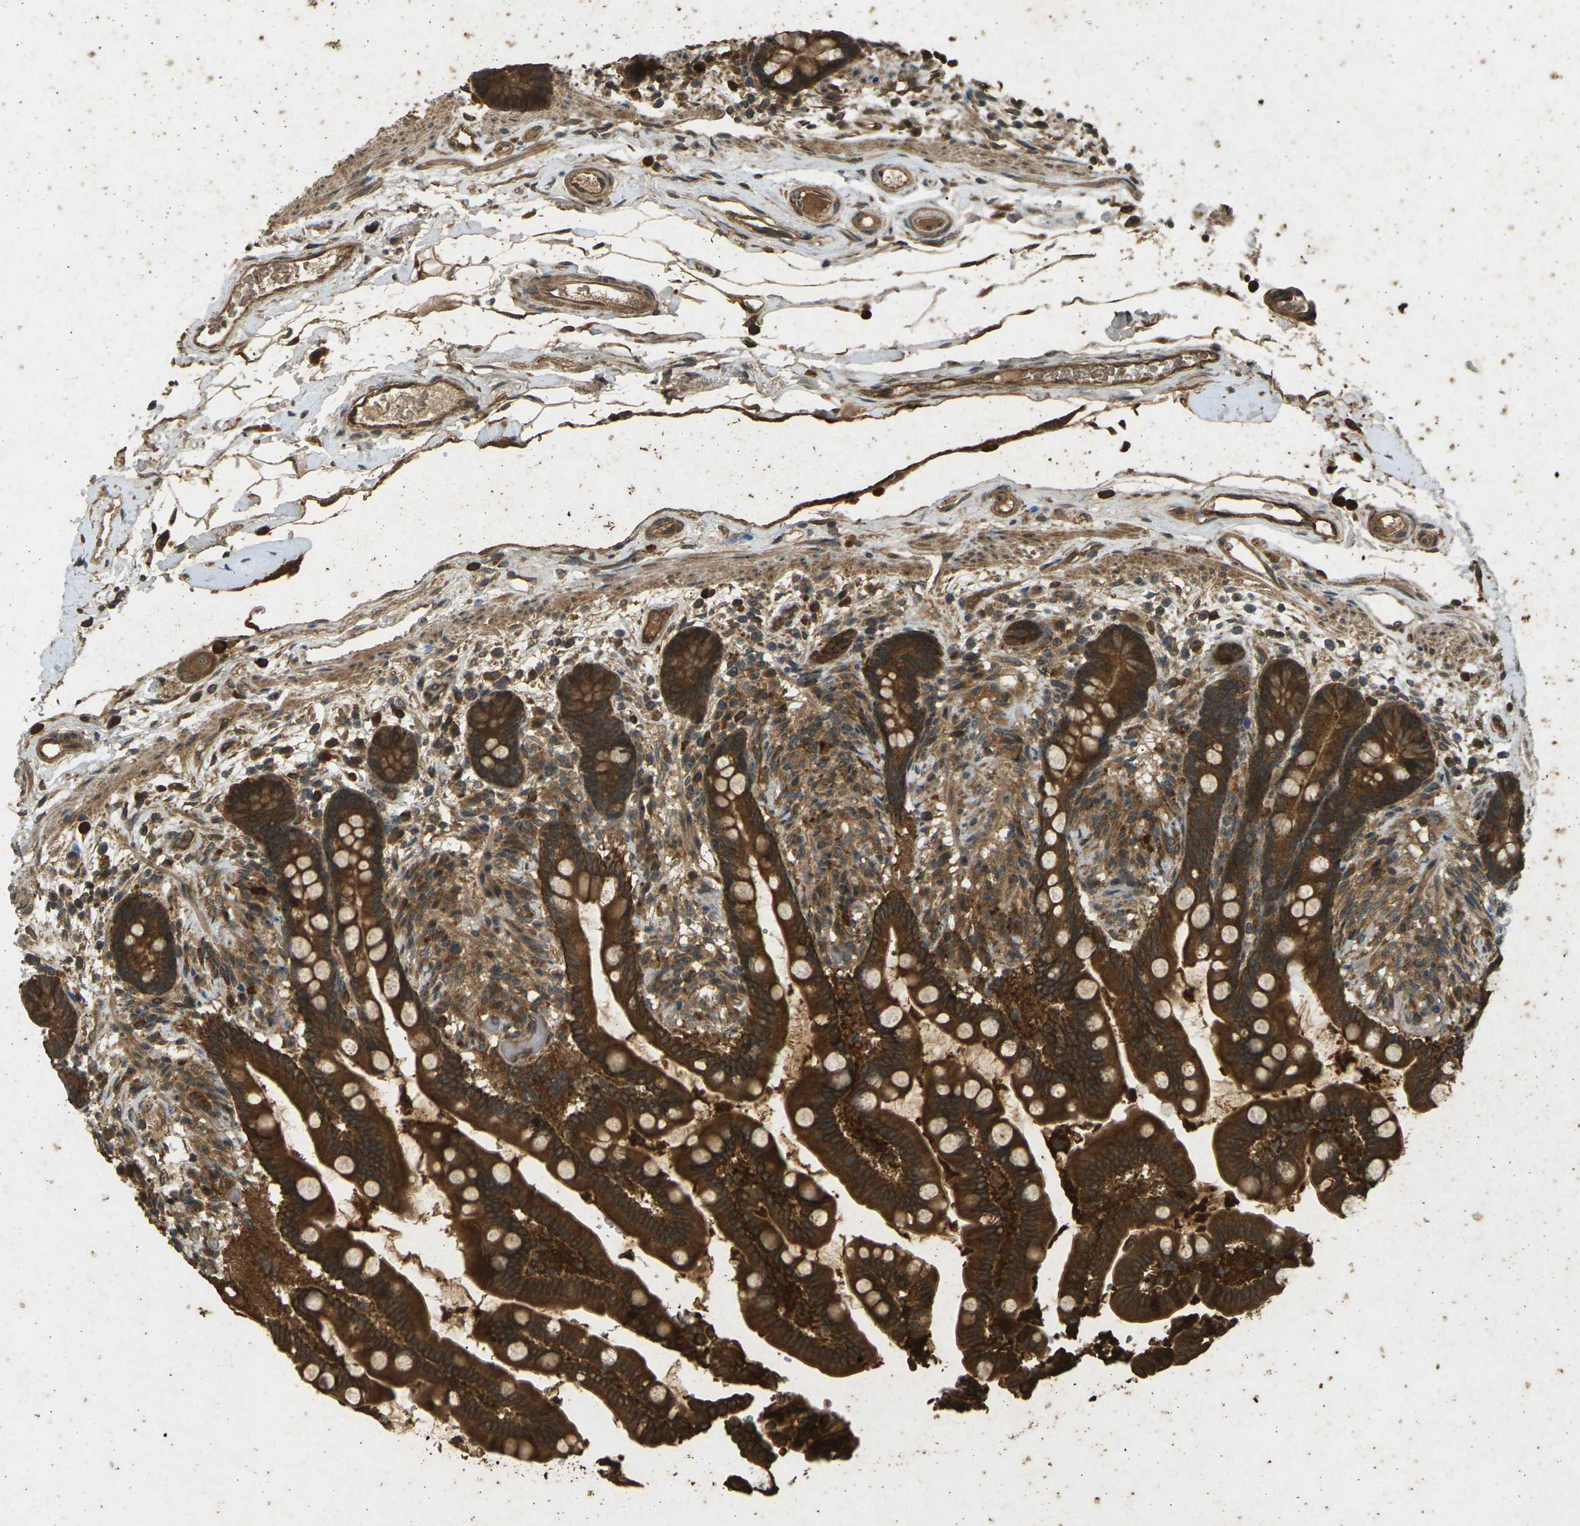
{"staining": {"intensity": "strong", "quantity": ">75%", "location": "cytoplasmic/membranous"}, "tissue": "colon", "cell_type": "Endothelial cells", "image_type": "normal", "snomed": [{"axis": "morphology", "description": "Normal tissue, NOS"}, {"axis": "topography", "description": "Colon"}], "caption": "Endothelial cells show high levels of strong cytoplasmic/membranous positivity in approximately >75% of cells in unremarkable human colon.", "gene": "TAP1", "patient": {"sex": "male", "age": 73}}